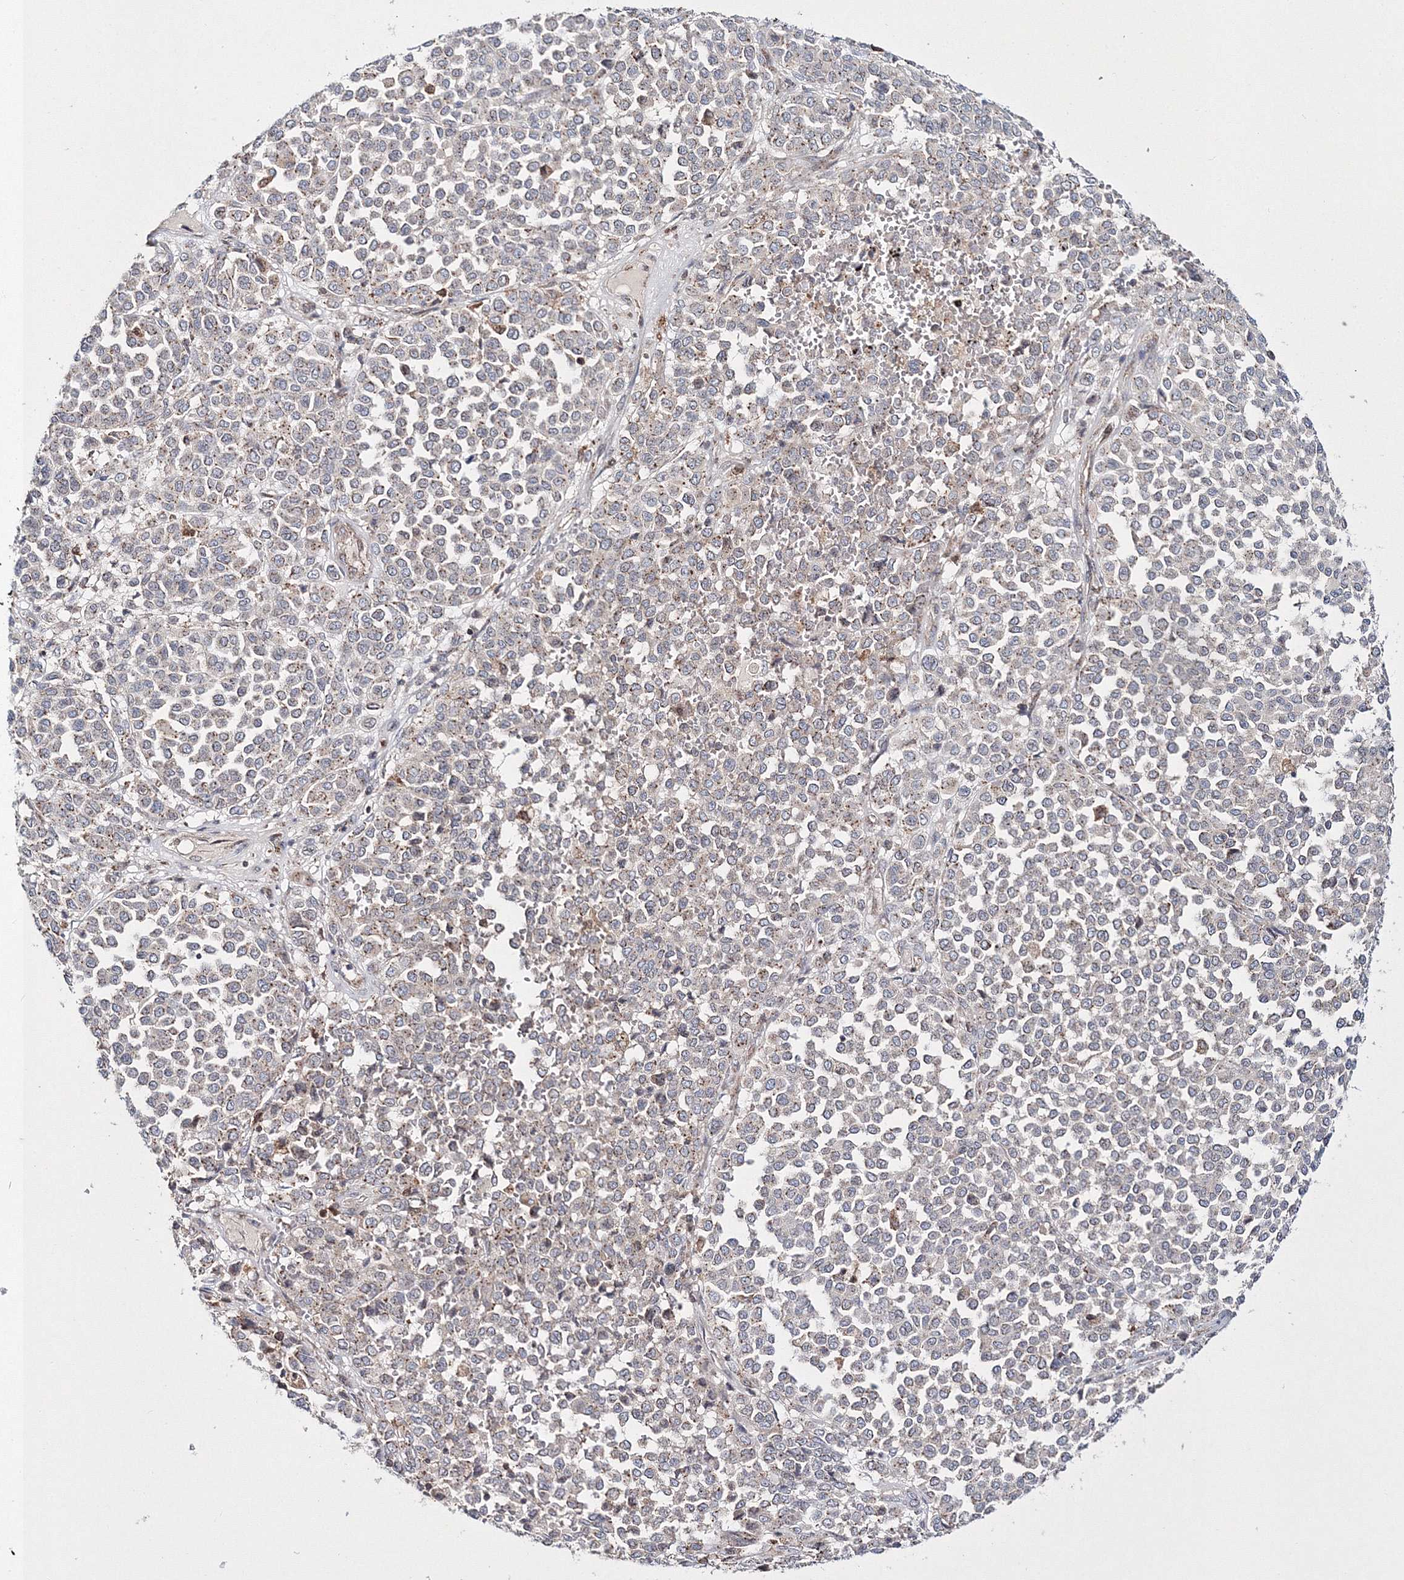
{"staining": {"intensity": "moderate", "quantity": "25%-75%", "location": "cytoplasmic/membranous"}, "tissue": "melanoma", "cell_type": "Tumor cells", "image_type": "cancer", "snomed": [{"axis": "morphology", "description": "Malignant melanoma, Metastatic site"}, {"axis": "topography", "description": "Pancreas"}], "caption": "IHC of melanoma reveals medium levels of moderate cytoplasmic/membranous expression in about 25%-75% of tumor cells.", "gene": "ARCN1", "patient": {"sex": "female", "age": 30}}